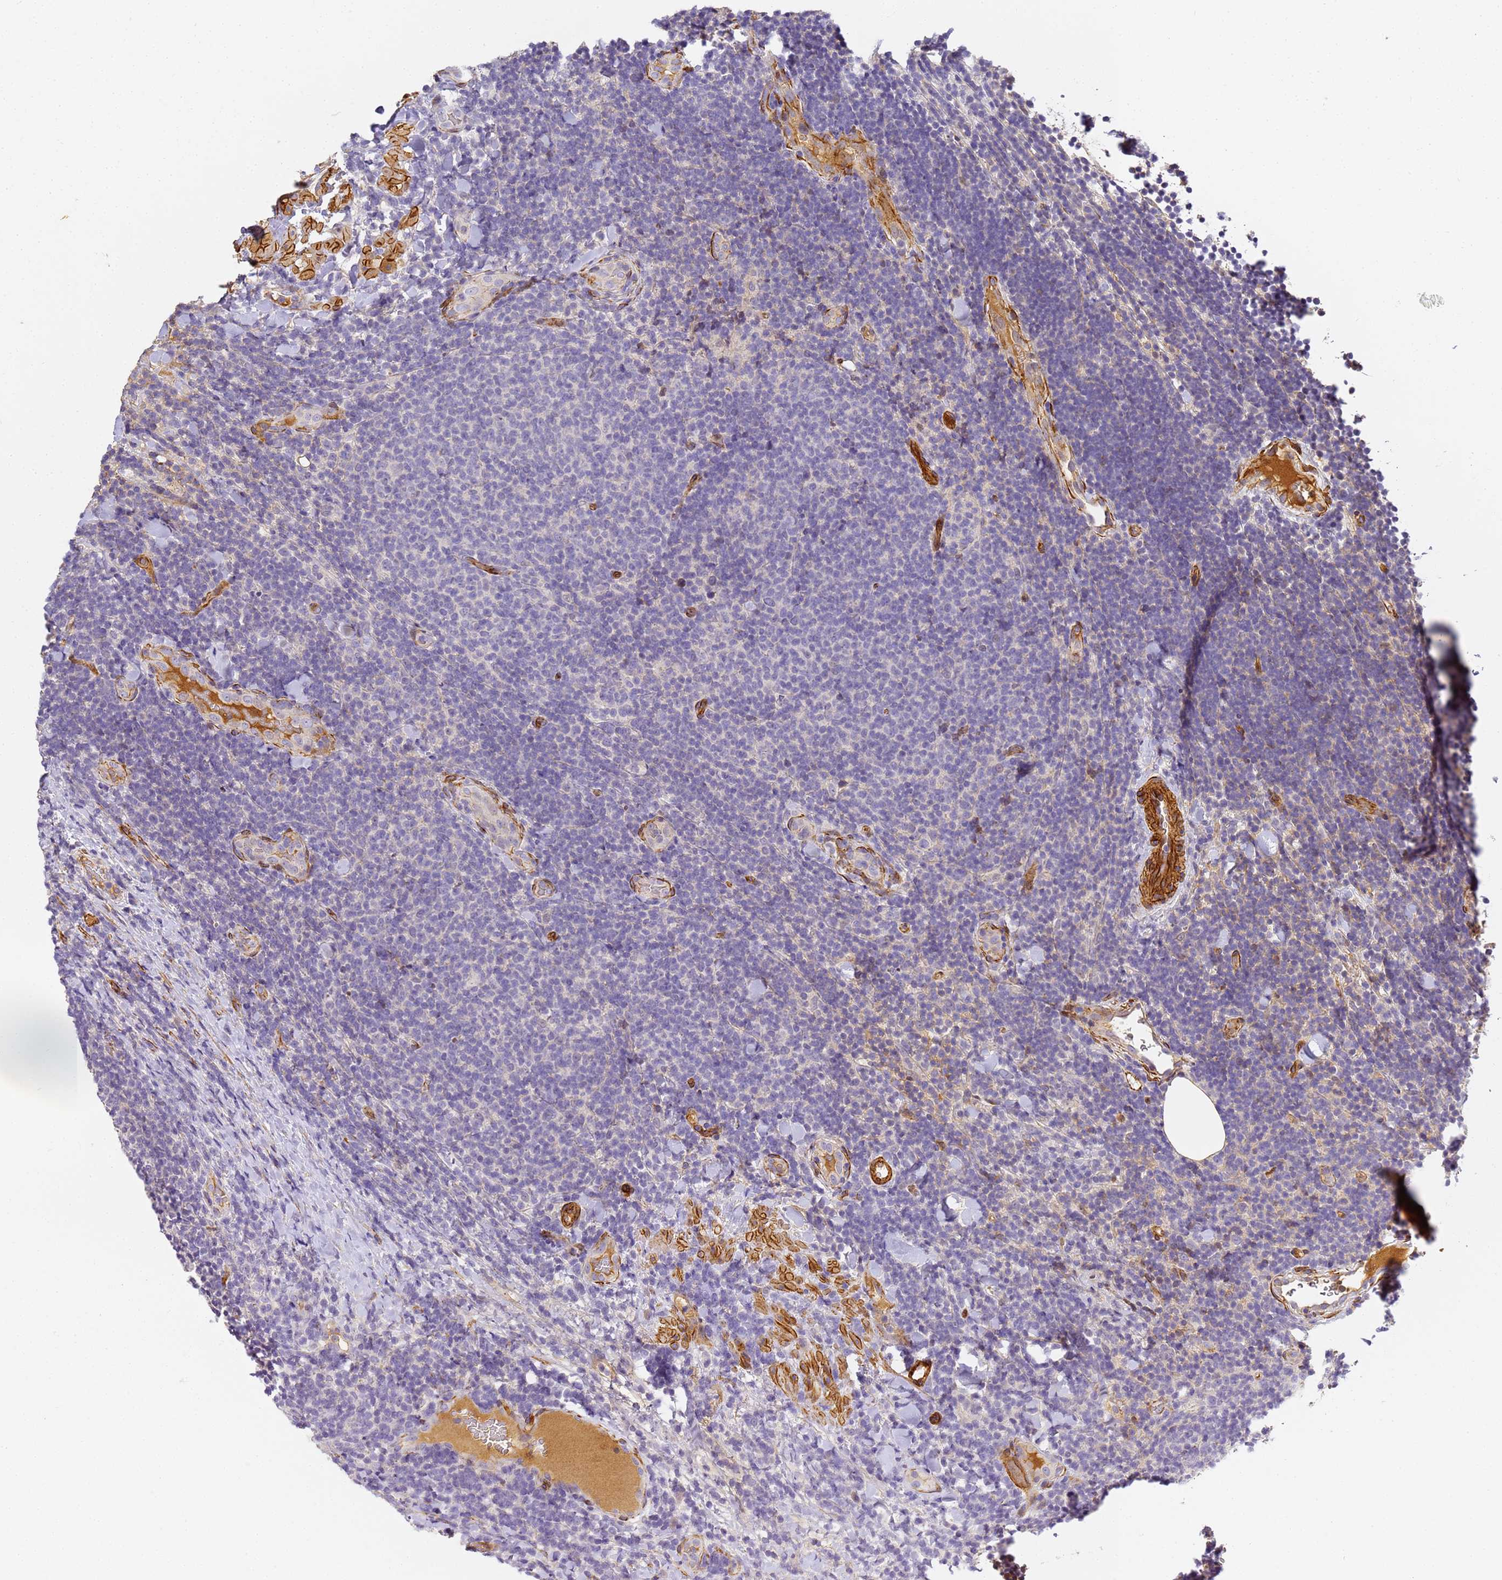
{"staining": {"intensity": "negative", "quantity": "none", "location": "none"}, "tissue": "lymphoma", "cell_type": "Tumor cells", "image_type": "cancer", "snomed": [{"axis": "morphology", "description": "Malignant lymphoma, non-Hodgkin's type, Low grade"}, {"axis": "topography", "description": "Lymph node"}], "caption": "An immunohistochemistry micrograph of low-grade malignant lymphoma, non-Hodgkin's type is shown. There is no staining in tumor cells of low-grade malignant lymphoma, non-Hodgkin's type.", "gene": "CFH", "patient": {"sex": "male", "age": 66}}